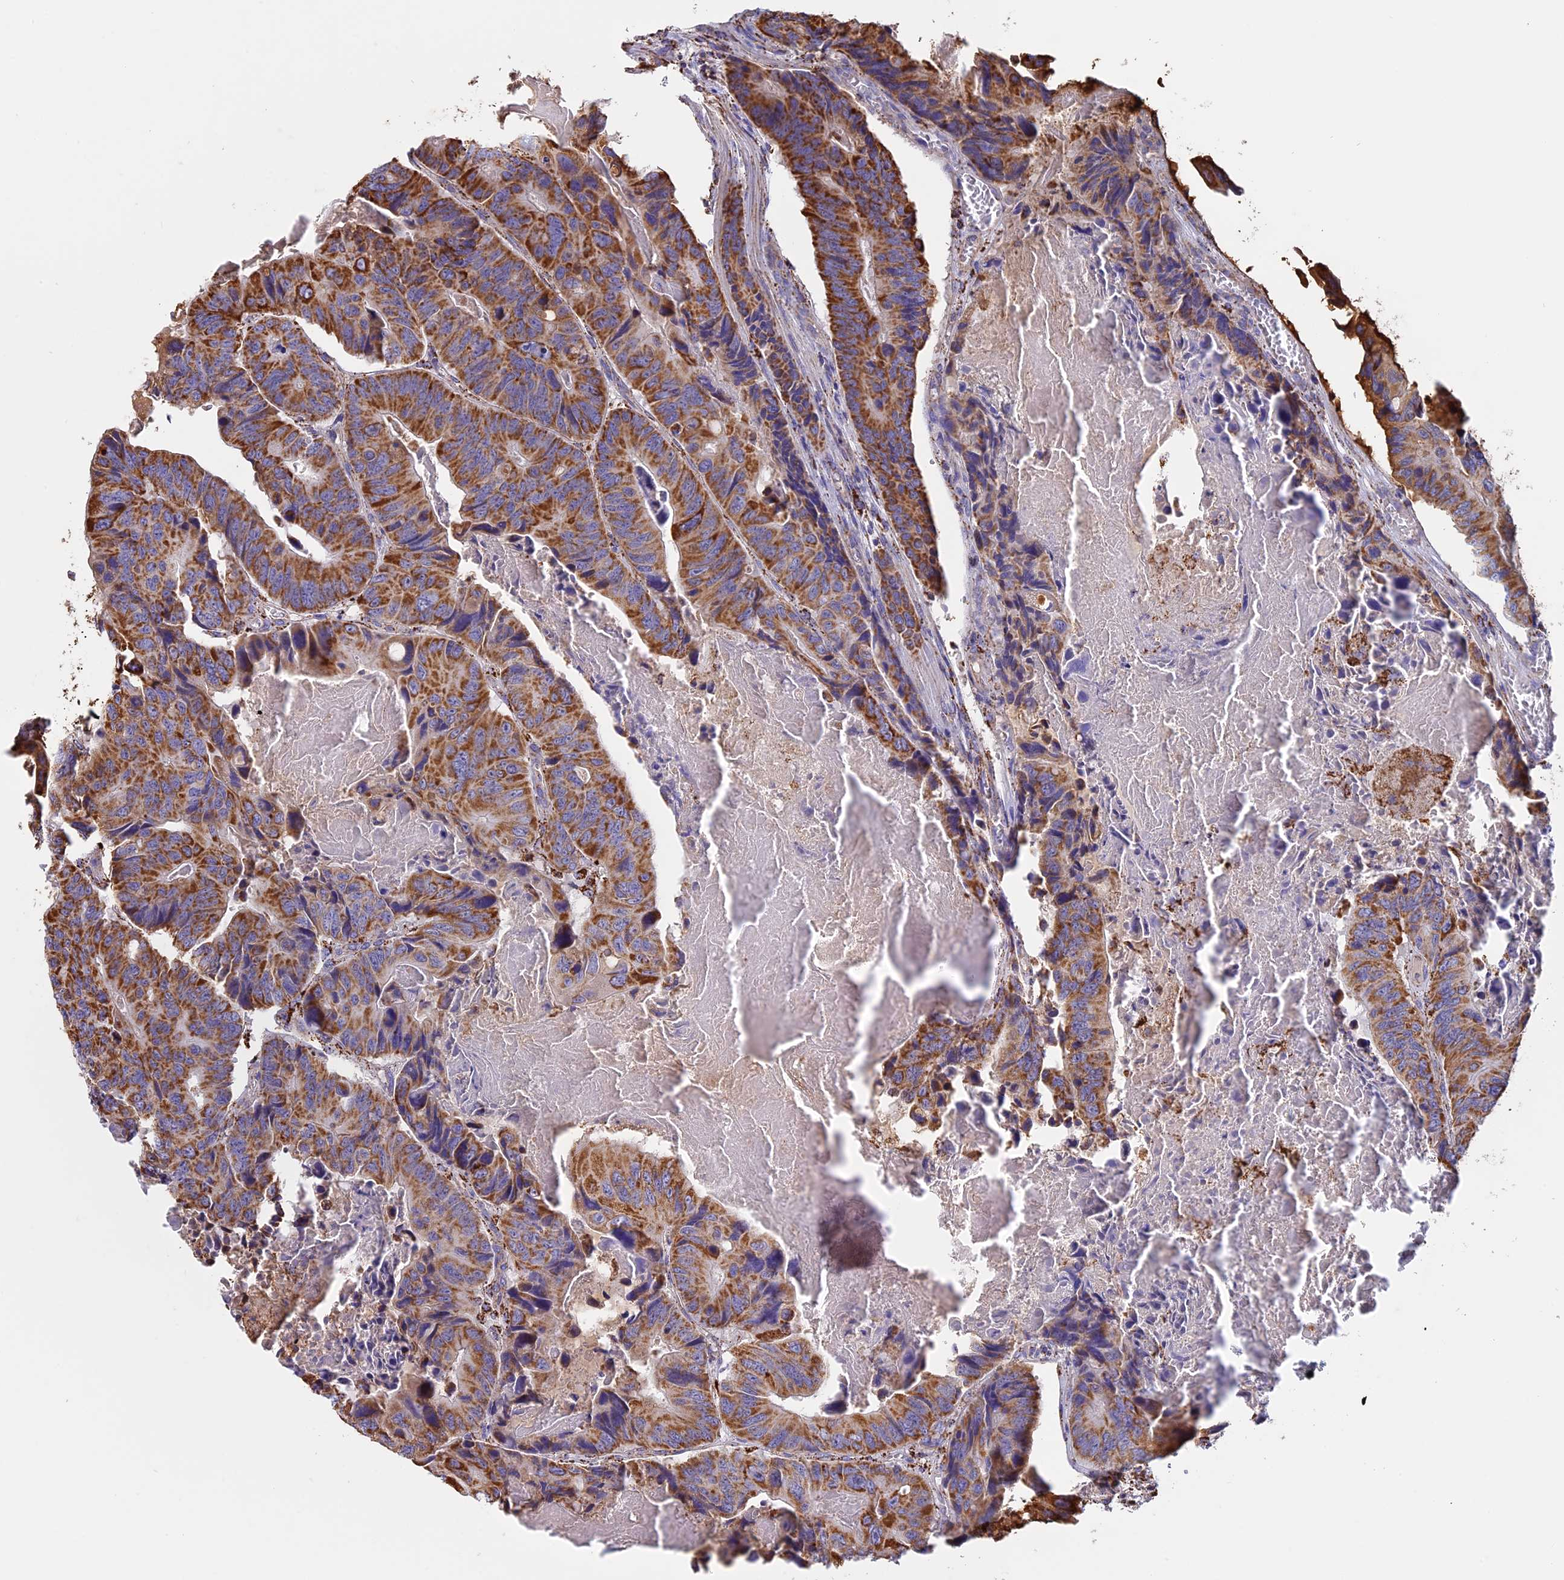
{"staining": {"intensity": "moderate", "quantity": ">75%", "location": "cytoplasmic/membranous"}, "tissue": "colorectal cancer", "cell_type": "Tumor cells", "image_type": "cancer", "snomed": [{"axis": "morphology", "description": "Adenocarcinoma, NOS"}, {"axis": "topography", "description": "Colon"}], "caption": "Colorectal cancer tissue exhibits moderate cytoplasmic/membranous positivity in approximately >75% of tumor cells, visualized by immunohistochemistry.", "gene": "KCNG1", "patient": {"sex": "male", "age": 84}}